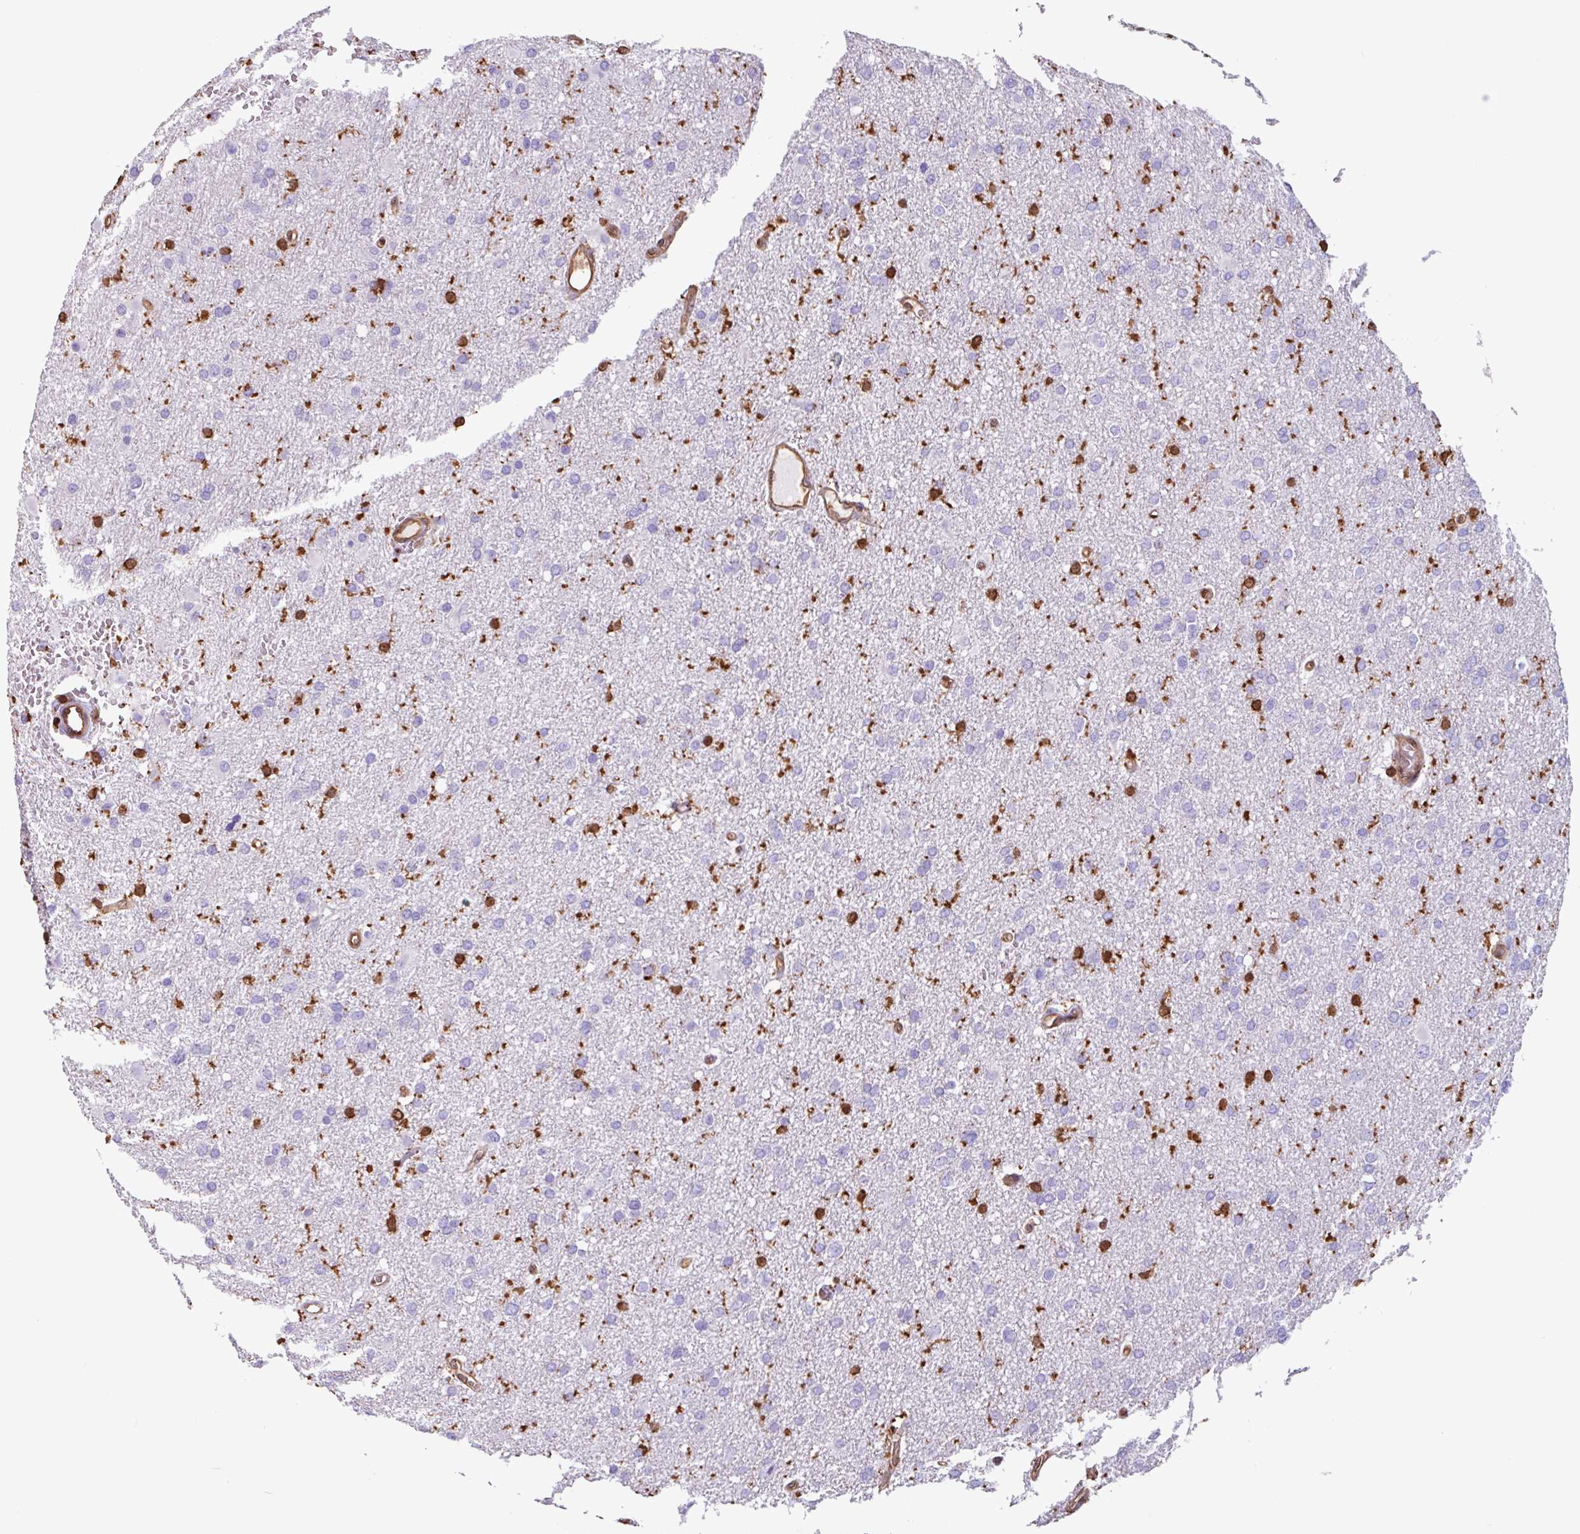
{"staining": {"intensity": "negative", "quantity": "none", "location": "none"}, "tissue": "glioma", "cell_type": "Tumor cells", "image_type": "cancer", "snomed": [{"axis": "morphology", "description": "Glioma, malignant, High grade"}, {"axis": "topography", "description": "Cerebral cortex"}], "caption": "This is a histopathology image of immunohistochemistry staining of glioma, which shows no staining in tumor cells. (DAB immunohistochemistry (IHC) with hematoxylin counter stain).", "gene": "ARHGDIB", "patient": {"sex": "female", "age": 36}}